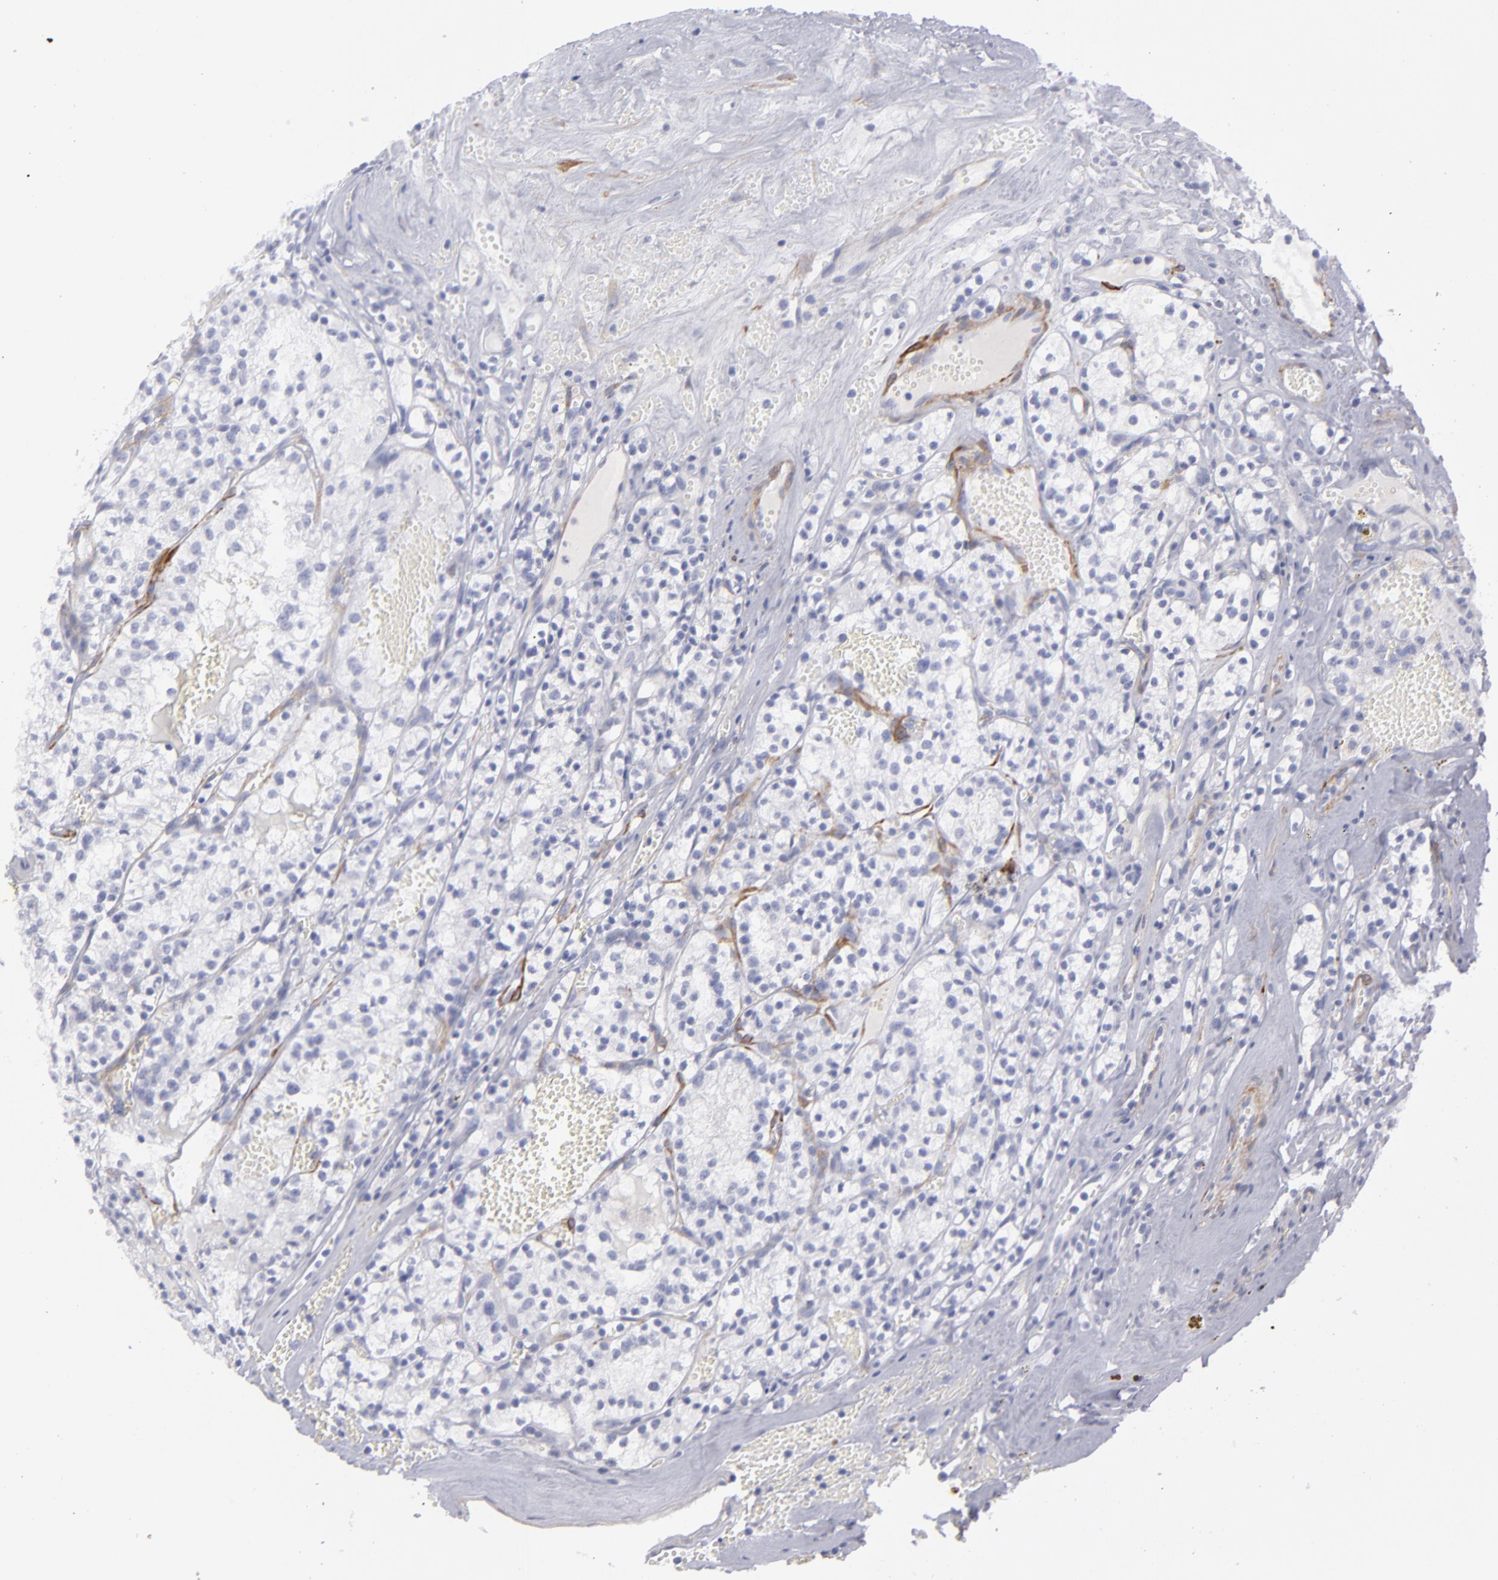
{"staining": {"intensity": "negative", "quantity": "none", "location": "none"}, "tissue": "renal cancer", "cell_type": "Tumor cells", "image_type": "cancer", "snomed": [{"axis": "morphology", "description": "Adenocarcinoma, NOS"}, {"axis": "topography", "description": "Kidney"}], "caption": "There is no significant staining in tumor cells of adenocarcinoma (renal). (DAB (3,3'-diaminobenzidine) immunohistochemistry, high magnification).", "gene": "MYH11", "patient": {"sex": "male", "age": 61}}